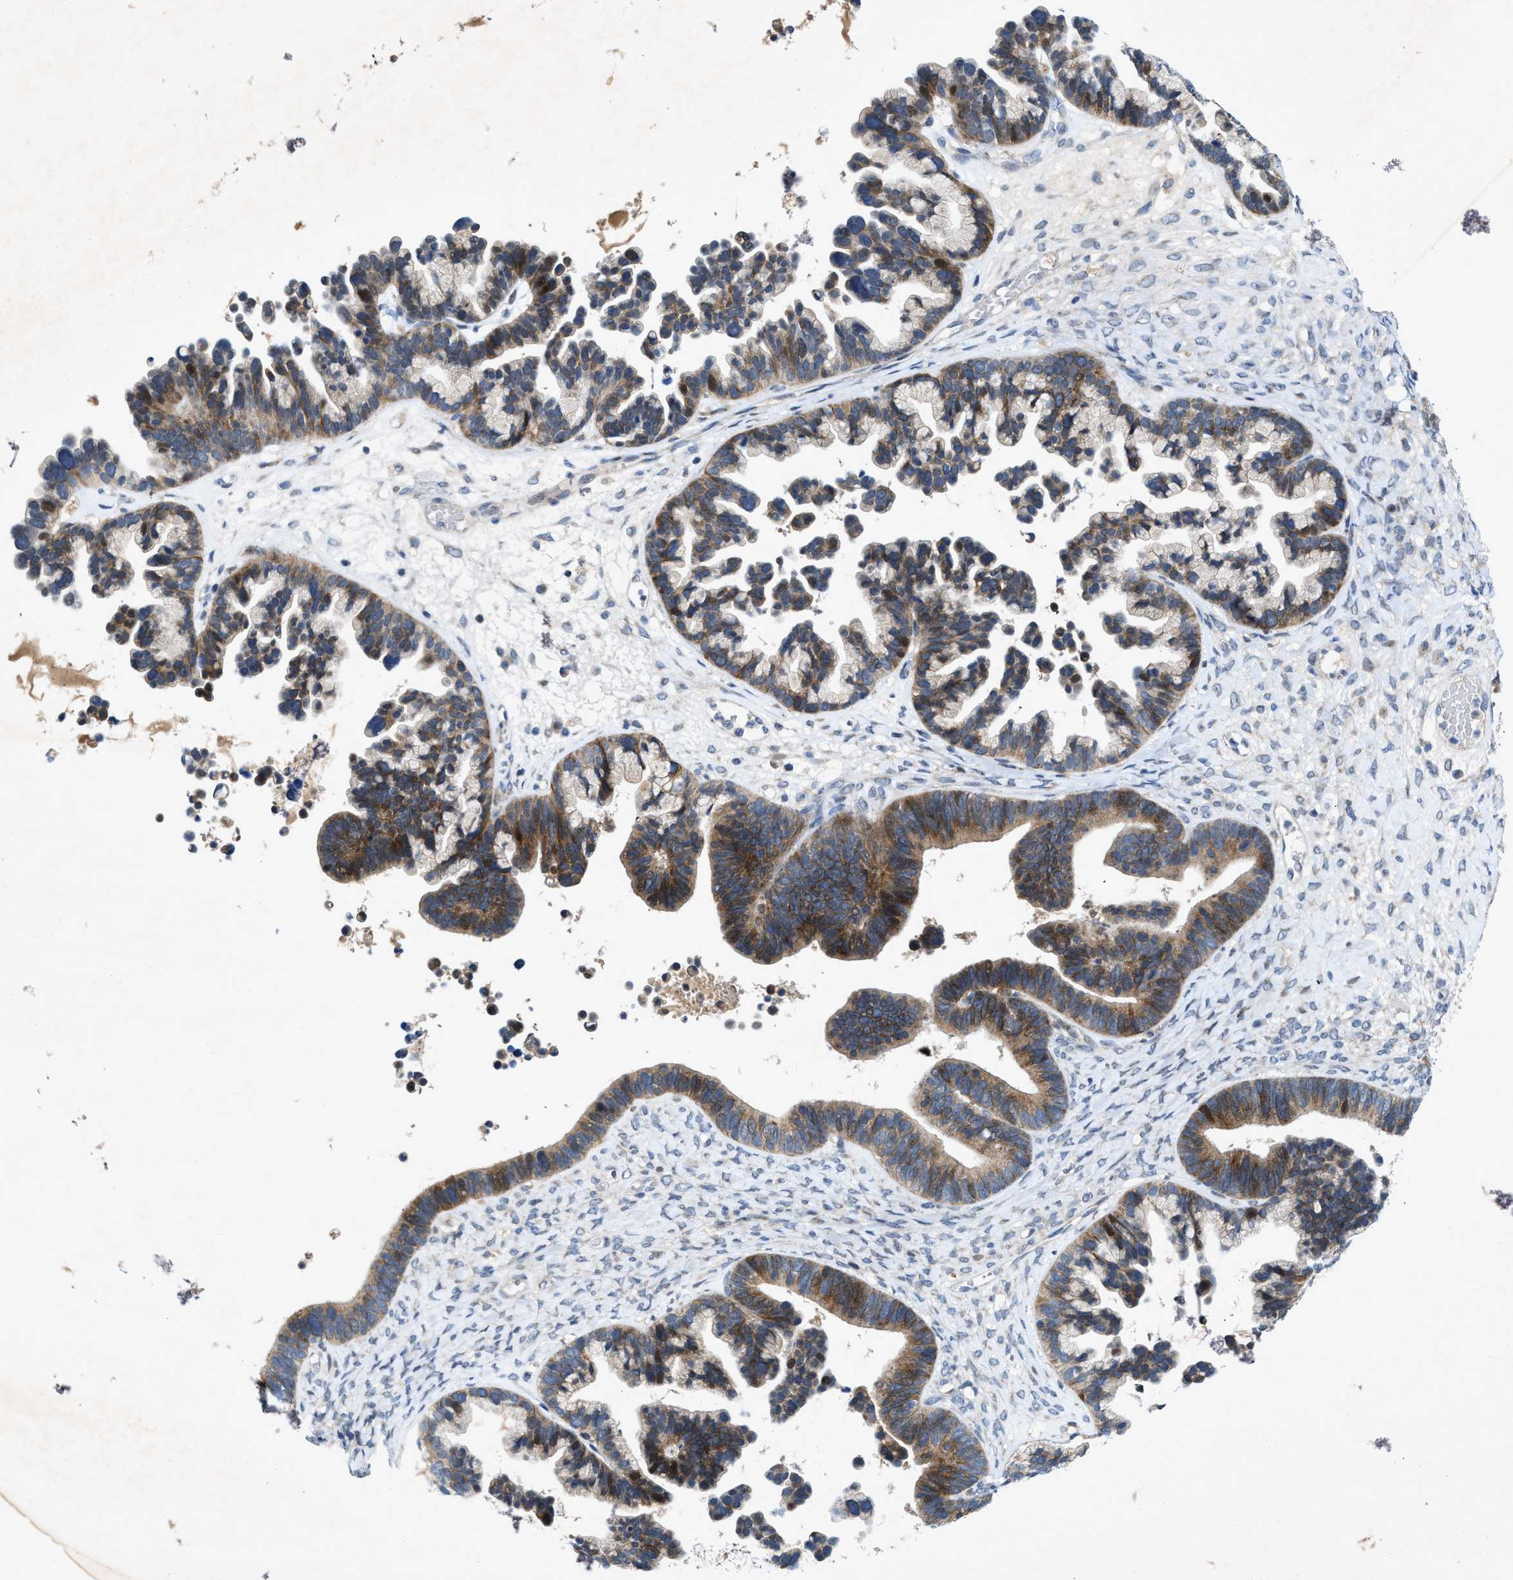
{"staining": {"intensity": "moderate", "quantity": "25%-75%", "location": "cytoplasmic/membranous,nuclear"}, "tissue": "ovarian cancer", "cell_type": "Tumor cells", "image_type": "cancer", "snomed": [{"axis": "morphology", "description": "Cystadenocarcinoma, serous, NOS"}, {"axis": "topography", "description": "Ovary"}], "caption": "High-power microscopy captured an immunohistochemistry (IHC) histopathology image of ovarian serous cystadenocarcinoma, revealing moderate cytoplasmic/membranous and nuclear expression in approximately 25%-75% of tumor cells.", "gene": "URGCP", "patient": {"sex": "female", "age": 56}}